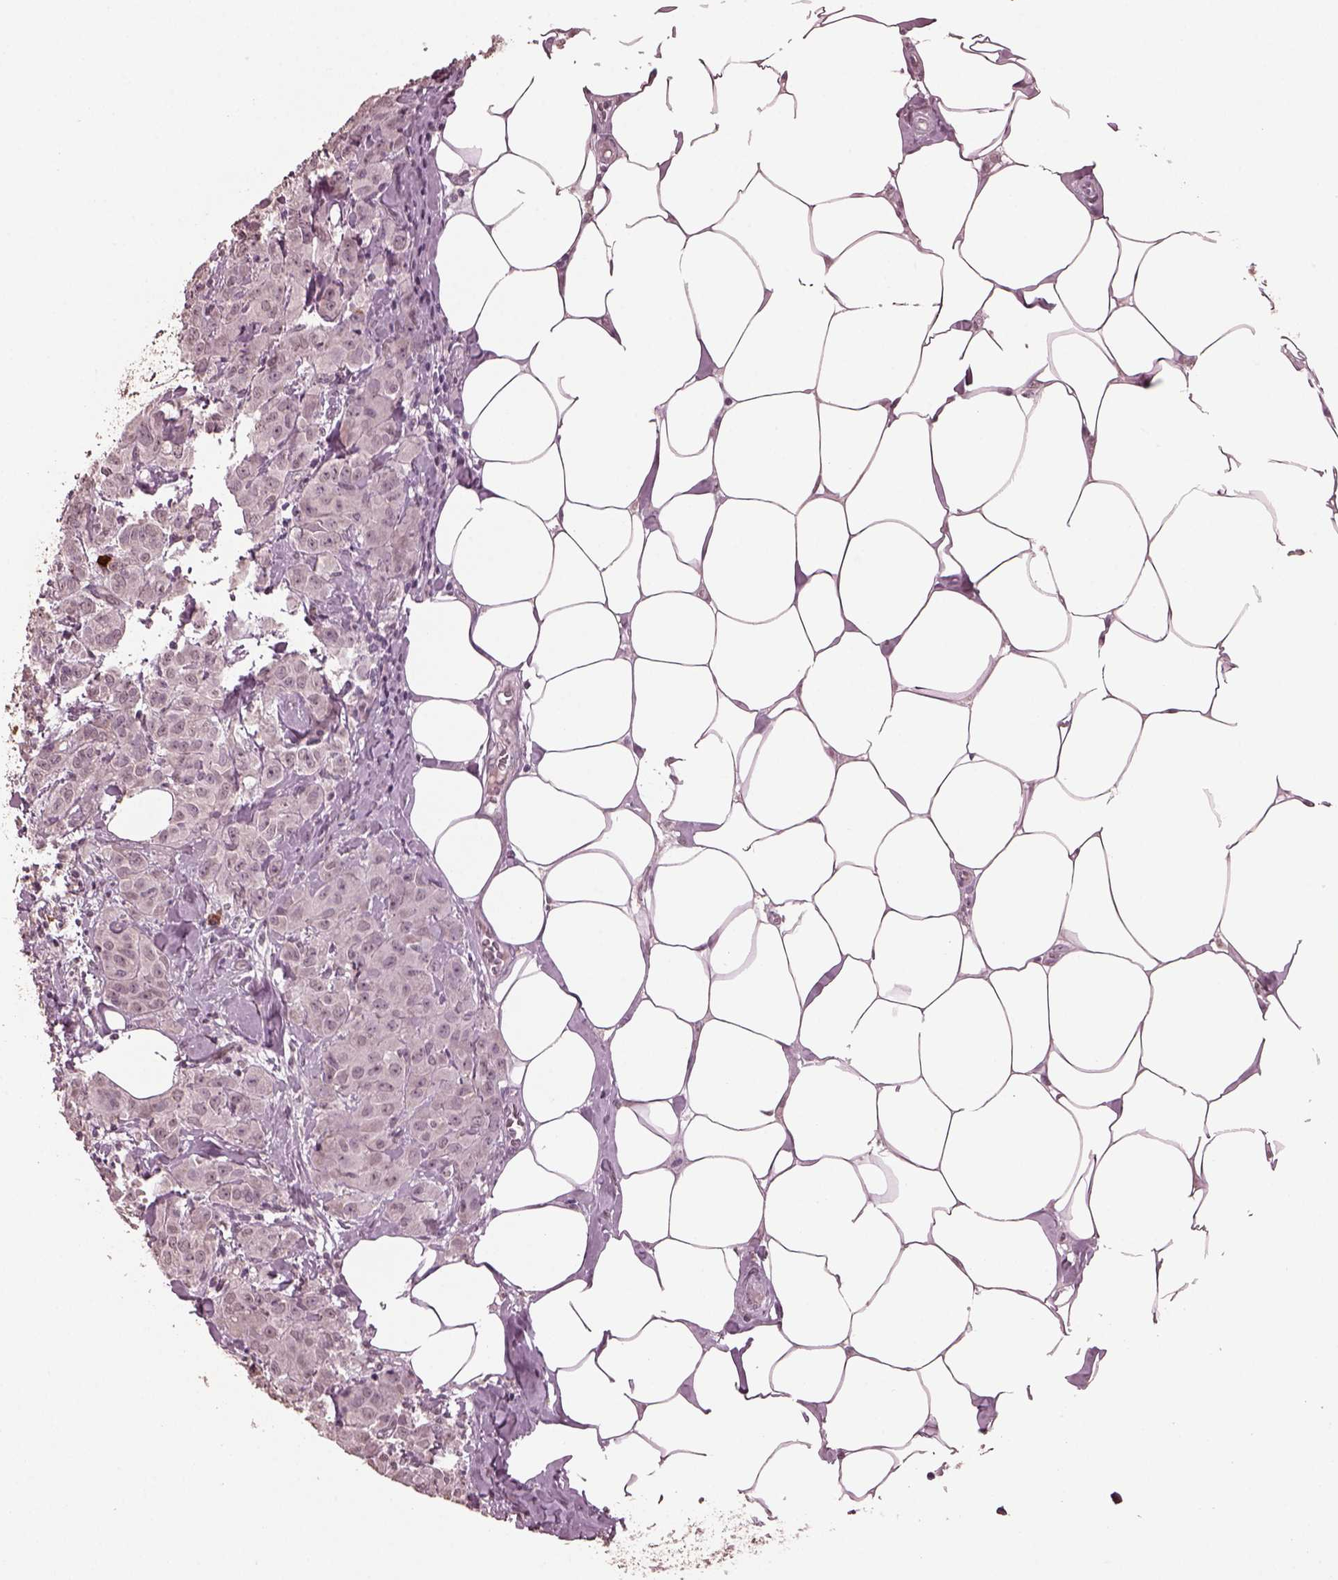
{"staining": {"intensity": "negative", "quantity": "none", "location": "none"}, "tissue": "breast cancer", "cell_type": "Tumor cells", "image_type": "cancer", "snomed": [{"axis": "morphology", "description": "Normal tissue, NOS"}, {"axis": "morphology", "description": "Duct carcinoma"}, {"axis": "topography", "description": "Breast"}], "caption": "This is an immunohistochemistry photomicrograph of human breast cancer. There is no expression in tumor cells.", "gene": "IL18RAP", "patient": {"sex": "female", "age": 43}}